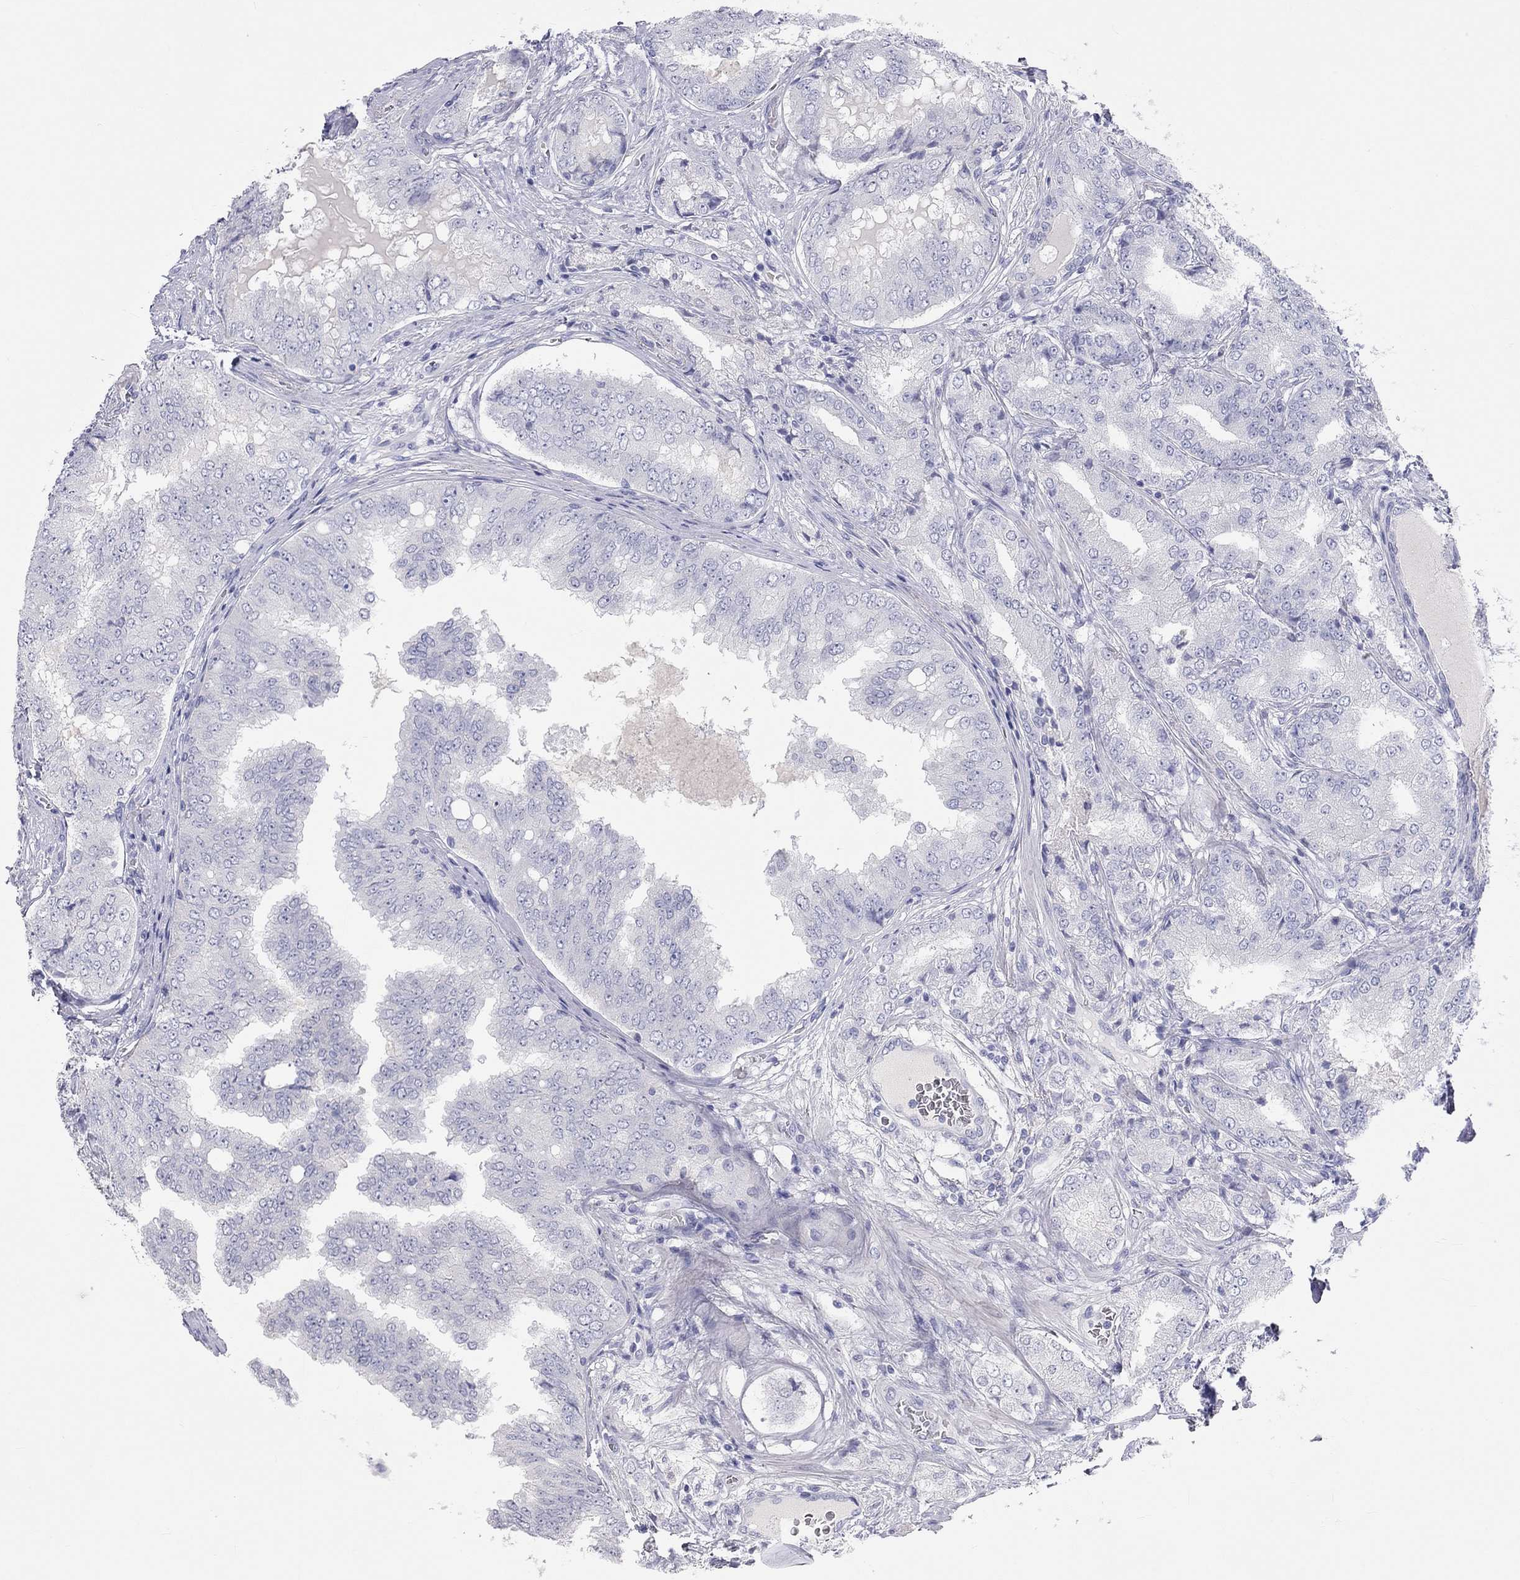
{"staining": {"intensity": "negative", "quantity": "none", "location": "none"}, "tissue": "prostate cancer", "cell_type": "Tumor cells", "image_type": "cancer", "snomed": [{"axis": "morphology", "description": "Adenocarcinoma, NOS"}, {"axis": "topography", "description": "Prostate"}], "caption": "Immunohistochemical staining of prostate adenocarcinoma demonstrates no significant expression in tumor cells.", "gene": "PCDHGC5", "patient": {"sex": "male", "age": 65}}